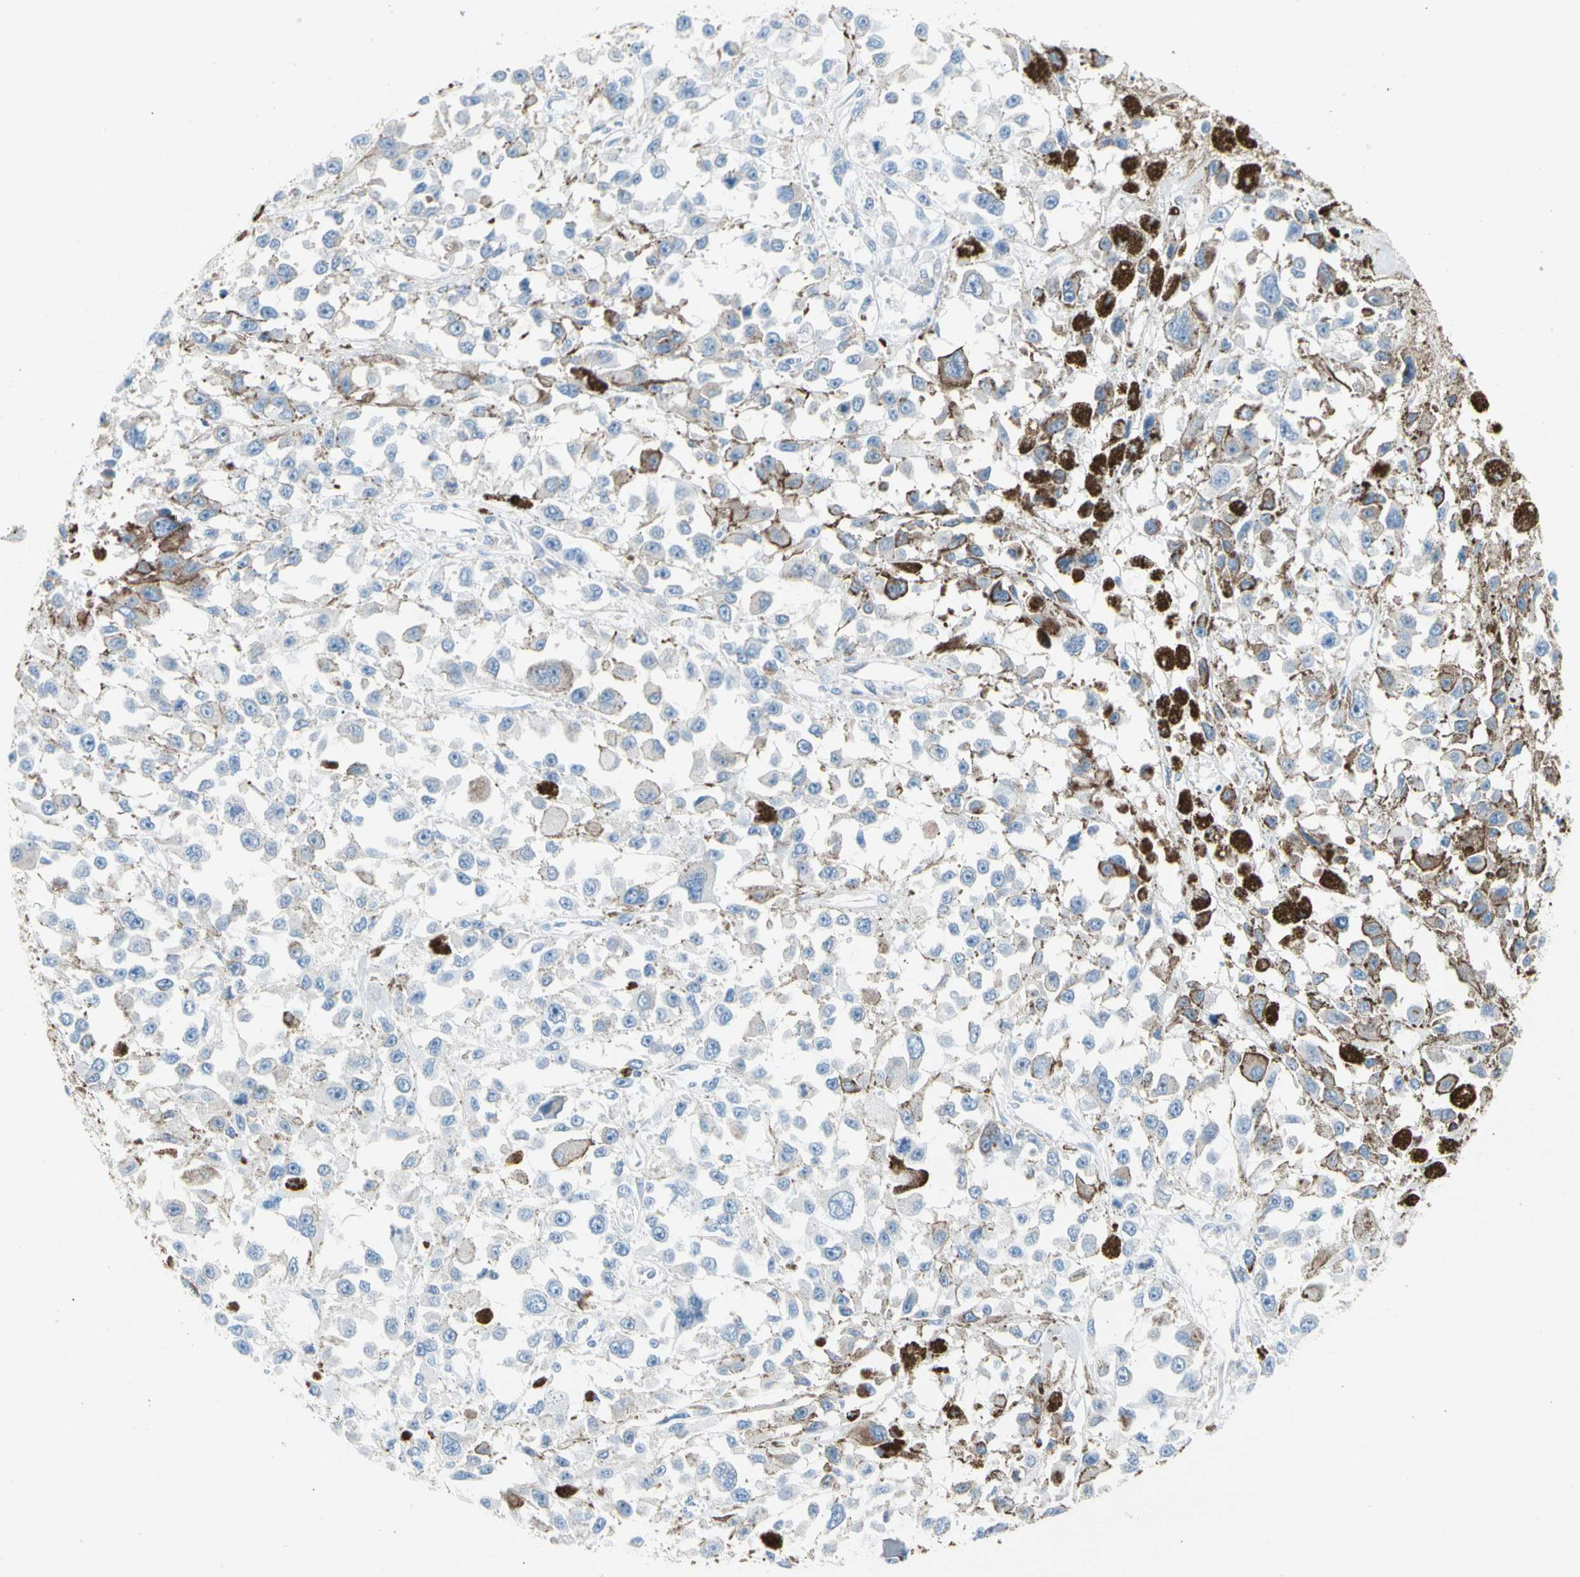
{"staining": {"intensity": "negative", "quantity": "none", "location": "none"}, "tissue": "melanoma", "cell_type": "Tumor cells", "image_type": "cancer", "snomed": [{"axis": "morphology", "description": "Malignant melanoma, Metastatic site"}, {"axis": "topography", "description": "Lymph node"}], "caption": "Malignant melanoma (metastatic site) was stained to show a protein in brown. There is no significant expression in tumor cells.", "gene": "HK1", "patient": {"sex": "male", "age": 59}}